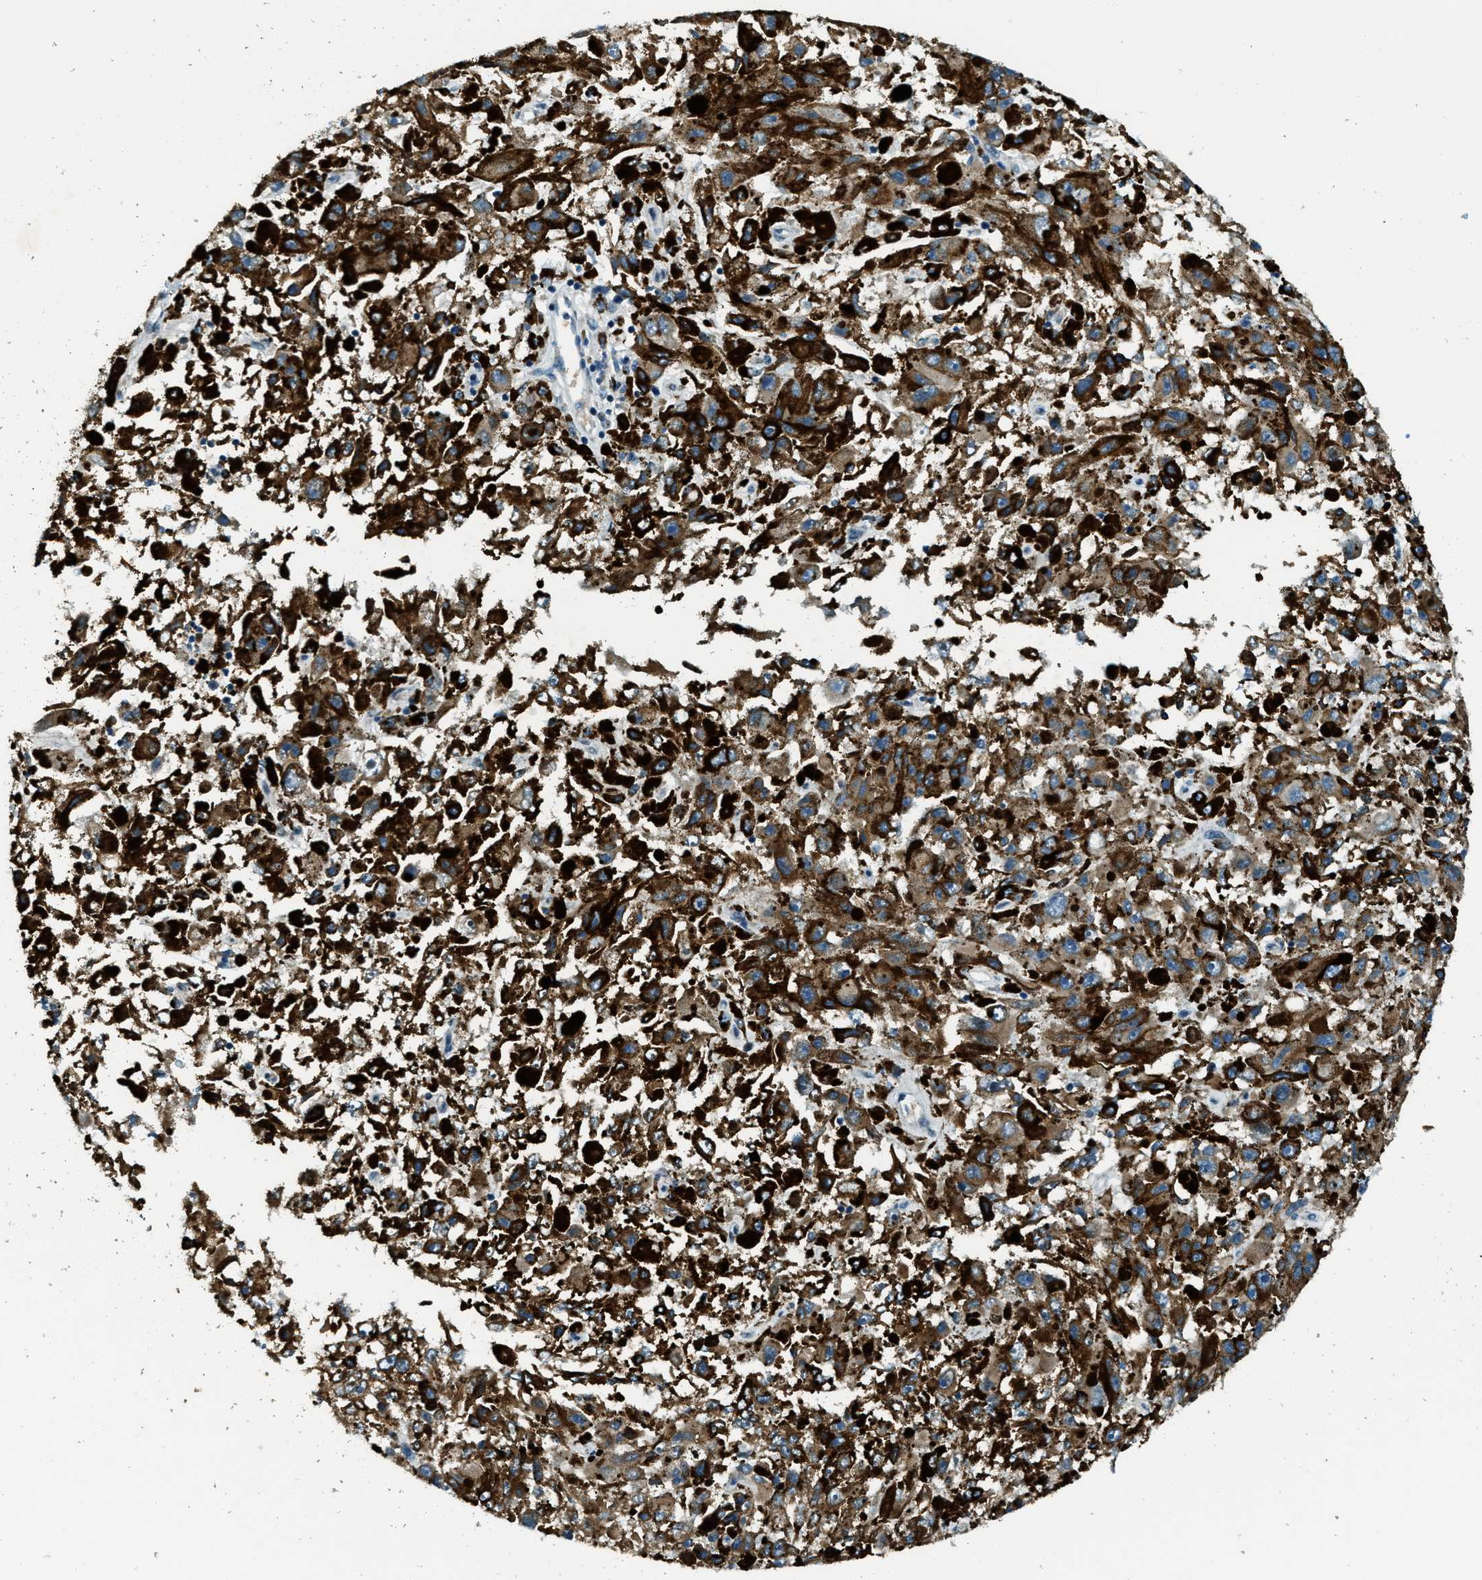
{"staining": {"intensity": "weak", "quantity": "<25%", "location": "cytoplasmic/membranous"}, "tissue": "melanoma", "cell_type": "Tumor cells", "image_type": "cancer", "snomed": [{"axis": "morphology", "description": "Malignant melanoma, NOS"}, {"axis": "topography", "description": "Skin"}], "caption": "This is a micrograph of IHC staining of melanoma, which shows no expression in tumor cells.", "gene": "GINM1", "patient": {"sex": "female", "age": 104}}